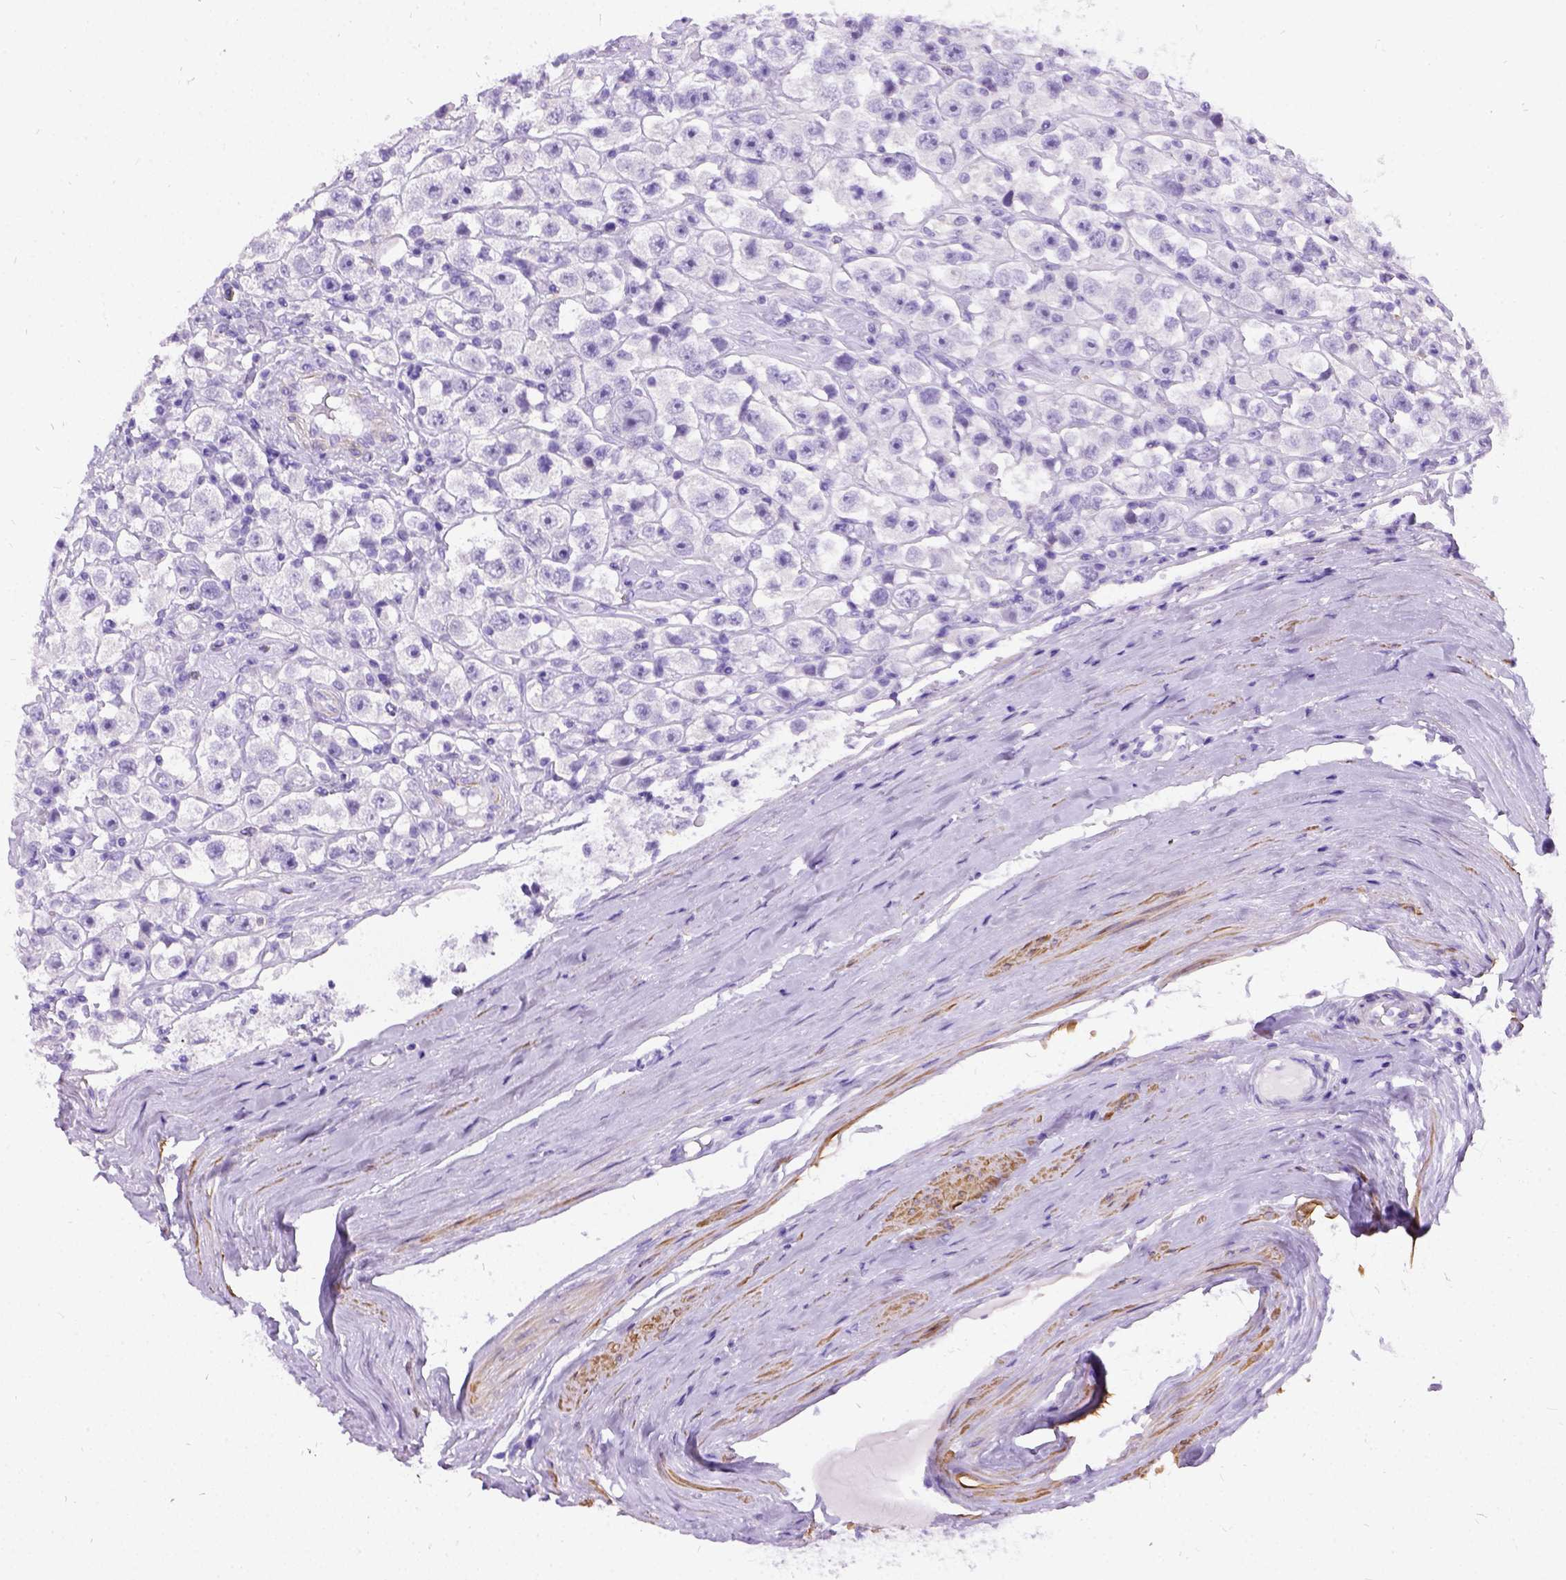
{"staining": {"intensity": "negative", "quantity": "none", "location": "none"}, "tissue": "testis cancer", "cell_type": "Tumor cells", "image_type": "cancer", "snomed": [{"axis": "morphology", "description": "Seminoma, NOS"}, {"axis": "topography", "description": "Testis"}], "caption": "Image shows no significant protein staining in tumor cells of seminoma (testis).", "gene": "PRG2", "patient": {"sex": "male", "age": 45}}